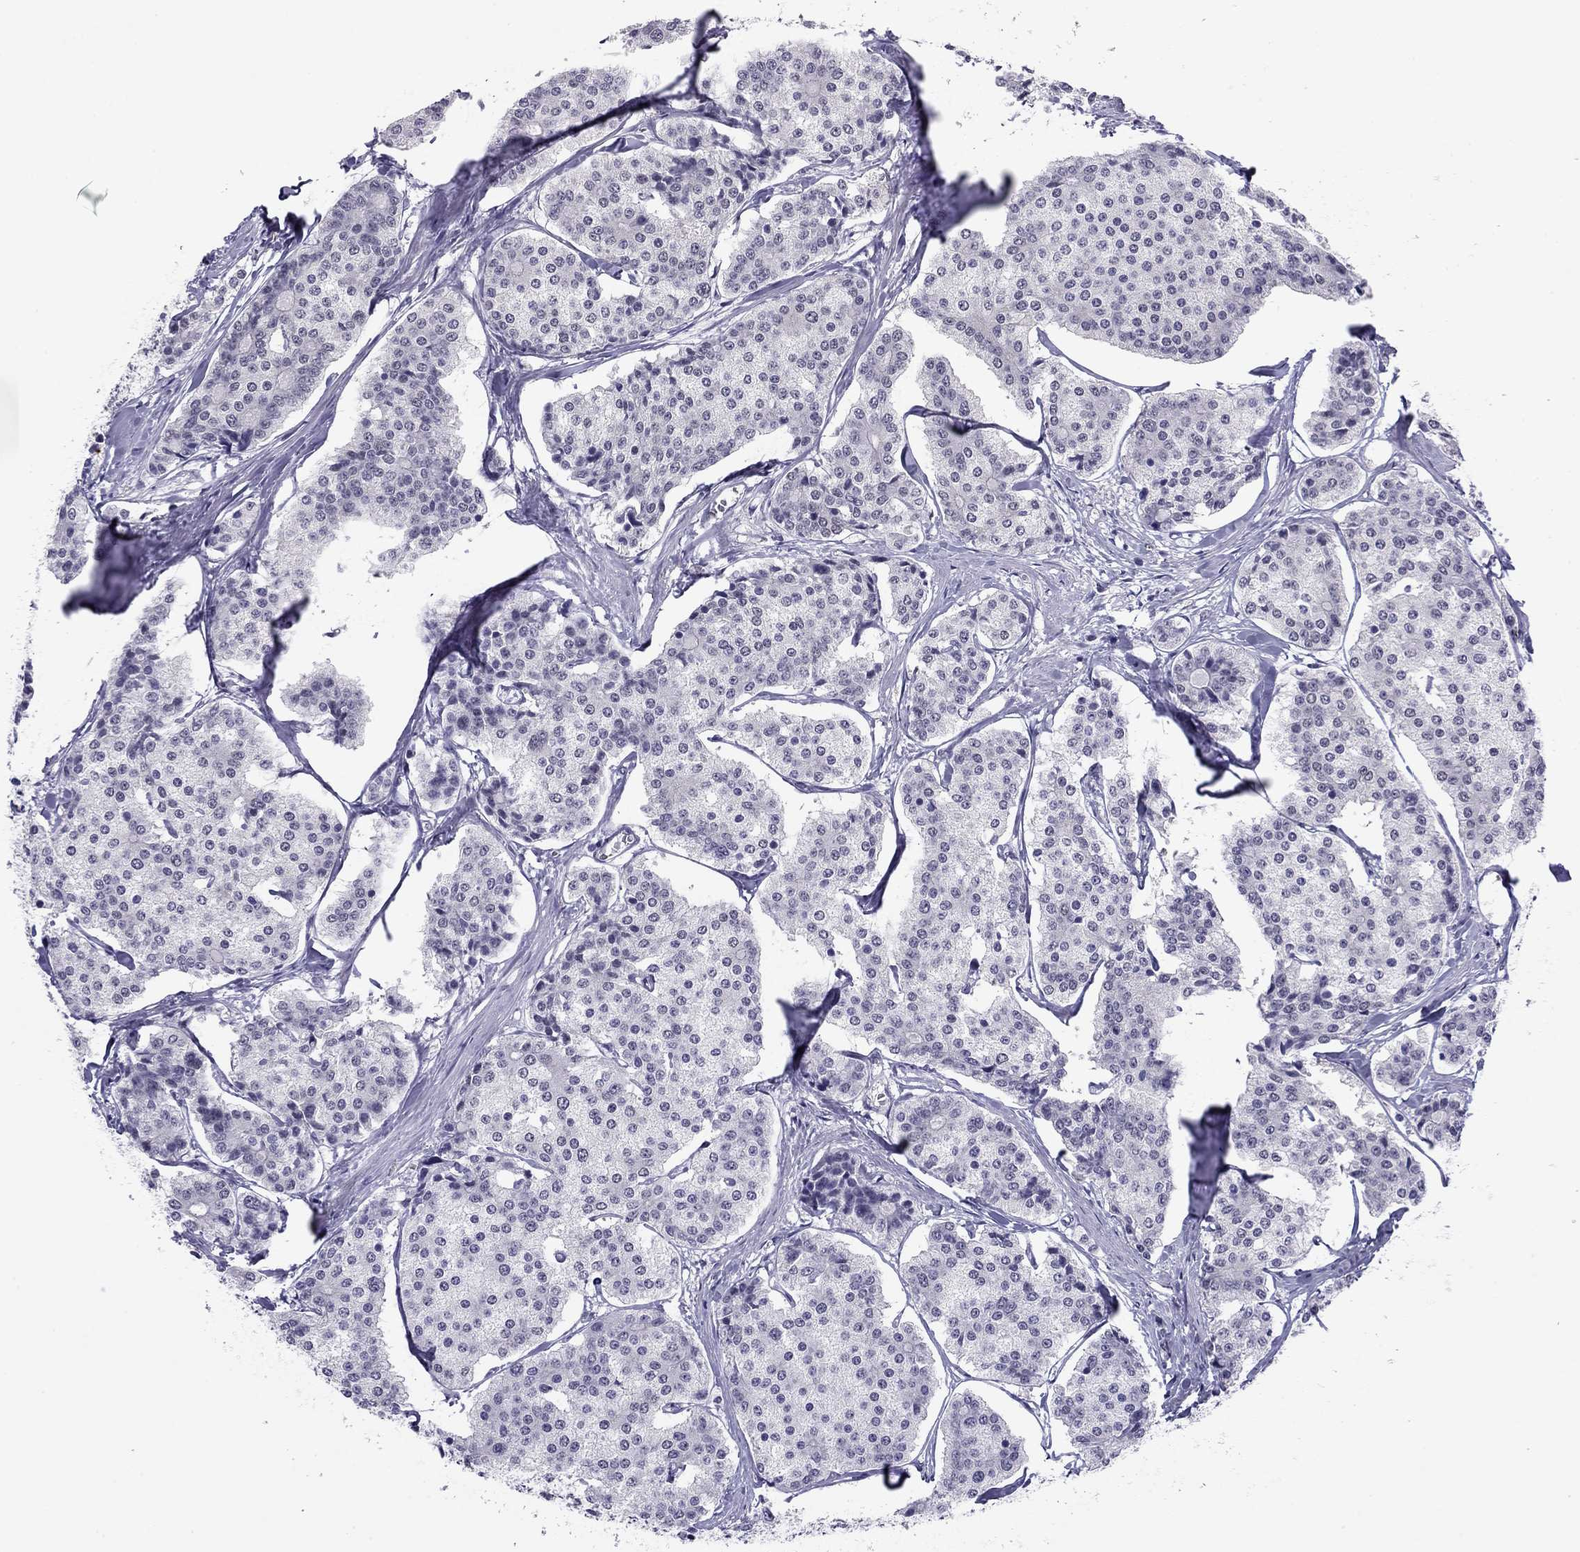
{"staining": {"intensity": "negative", "quantity": "none", "location": "none"}, "tissue": "carcinoid", "cell_type": "Tumor cells", "image_type": "cancer", "snomed": [{"axis": "morphology", "description": "Carcinoid, malignant, NOS"}, {"axis": "topography", "description": "Small intestine"}], "caption": "This is an immunohistochemistry photomicrograph of carcinoid (malignant). There is no staining in tumor cells.", "gene": "DOT1L", "patient": {"sex": "female", "age": 65}}